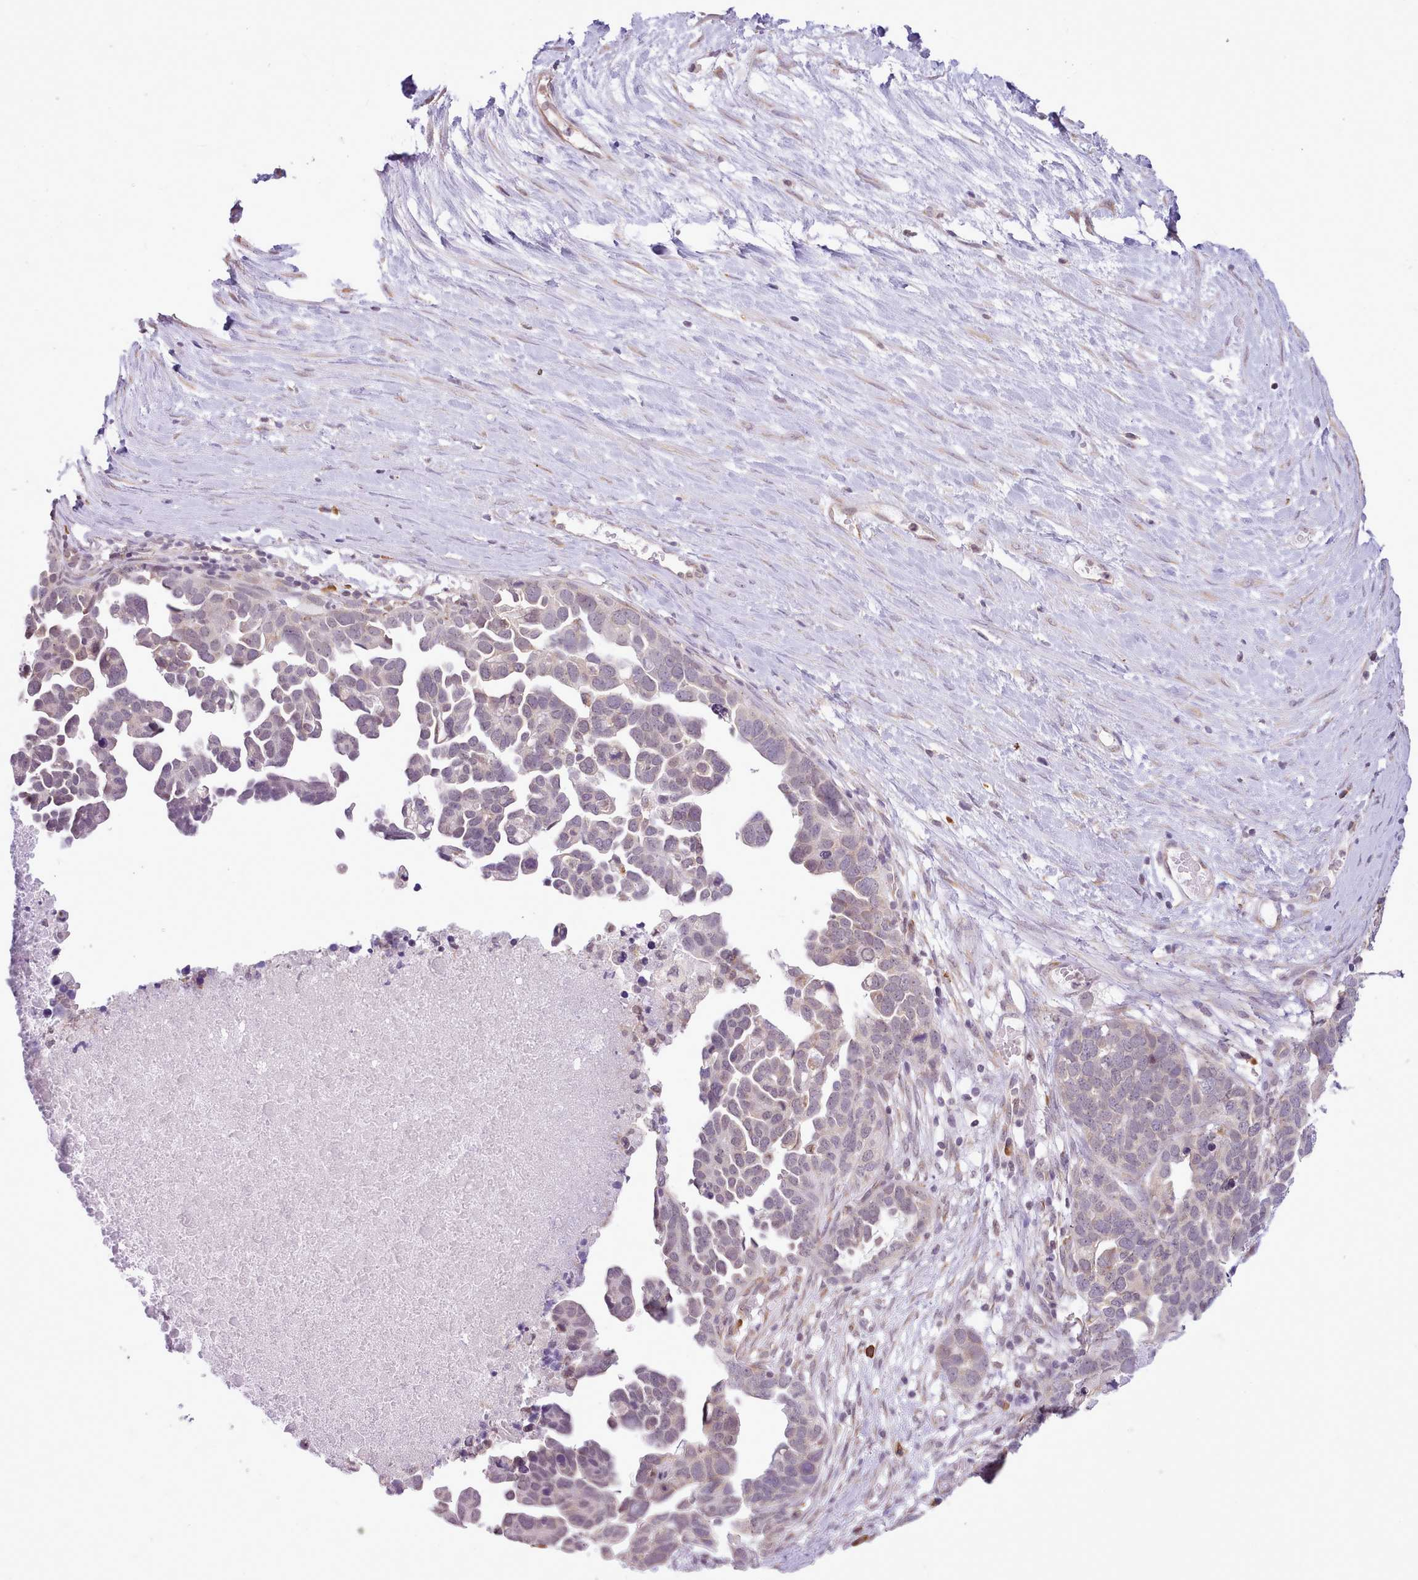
{"staining": {"intensity": "negative", "quantity": "none", "location": "none"}, "tissue": "ovarian cancer", "cell_type": "Tumor cells", "image_type": "cancer", "snomed": [{"axis": "morphology", "description": "Cystadenocarcinoma, serous, NOS"}, {"axis": "topography", "description": "Ovary"}], "caption": "A micrograph of human ovarian cancer (serous cystadenocarcinoma) is negative for staining in tumor cells. Nuclei are stained in blue.", "gene": "SEC61B", "patient": {"sex": "female", "age": 54}}